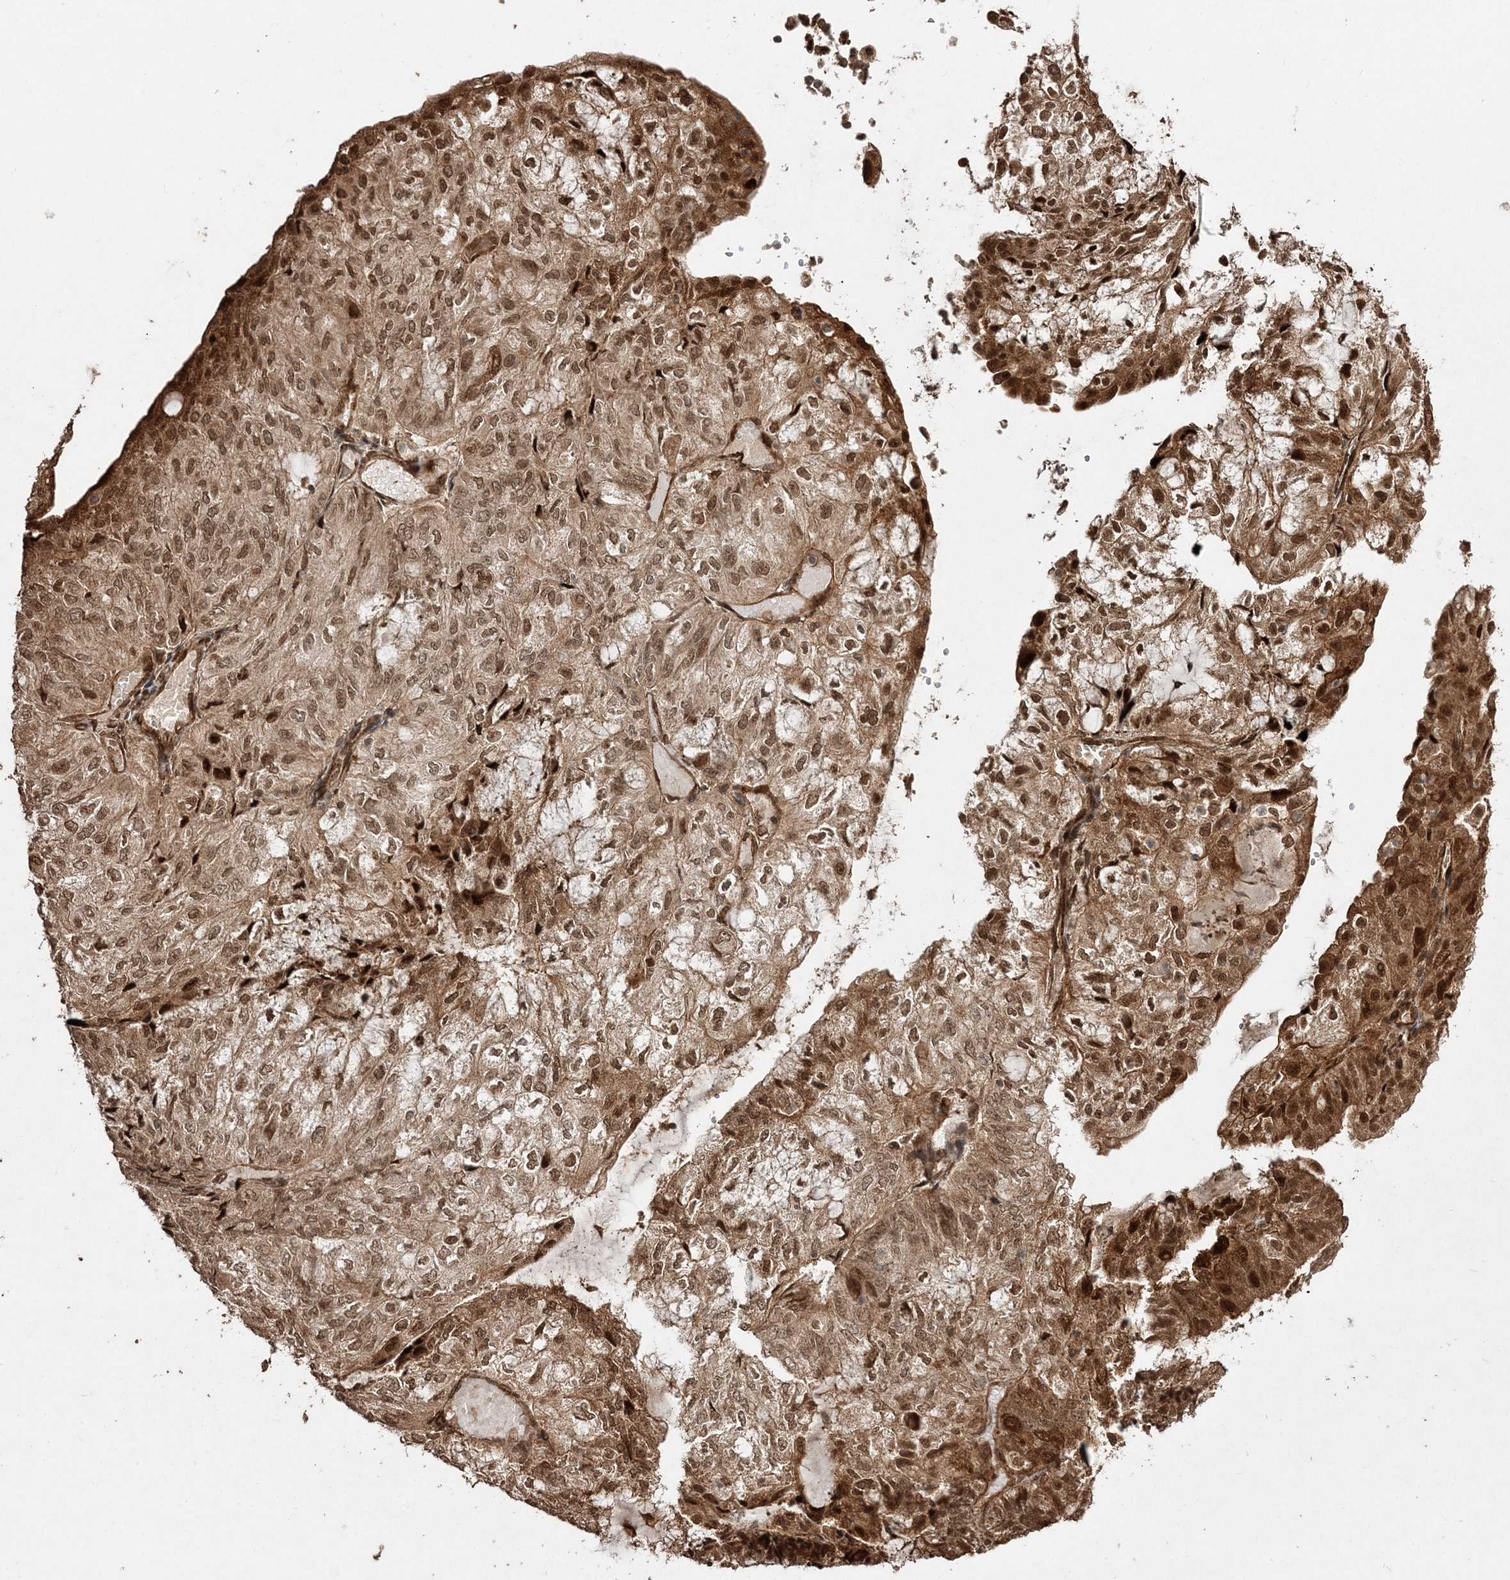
{"staining": {"intensity": "moderate", "quantity": ">75%", "location": "cytoplasmic/membranous,nuclear"}, "tissue": "endometrial cancer", "cell_type": "Tumor cells", "image_type": "cancer", "snomed": [{"axis": "morphology", "description": "Adenocarcinoma, NOS"}, {"axis": "topography", "description": "Endometrium"}], "caption": "Tumor cells display moderate cytoplasmic/membranous and nuclear positivity in about >75% of cells in endometrial adenocarcinoma.", "gene": "ETAA1", "patient": {"sex": "female", "age": 81}}